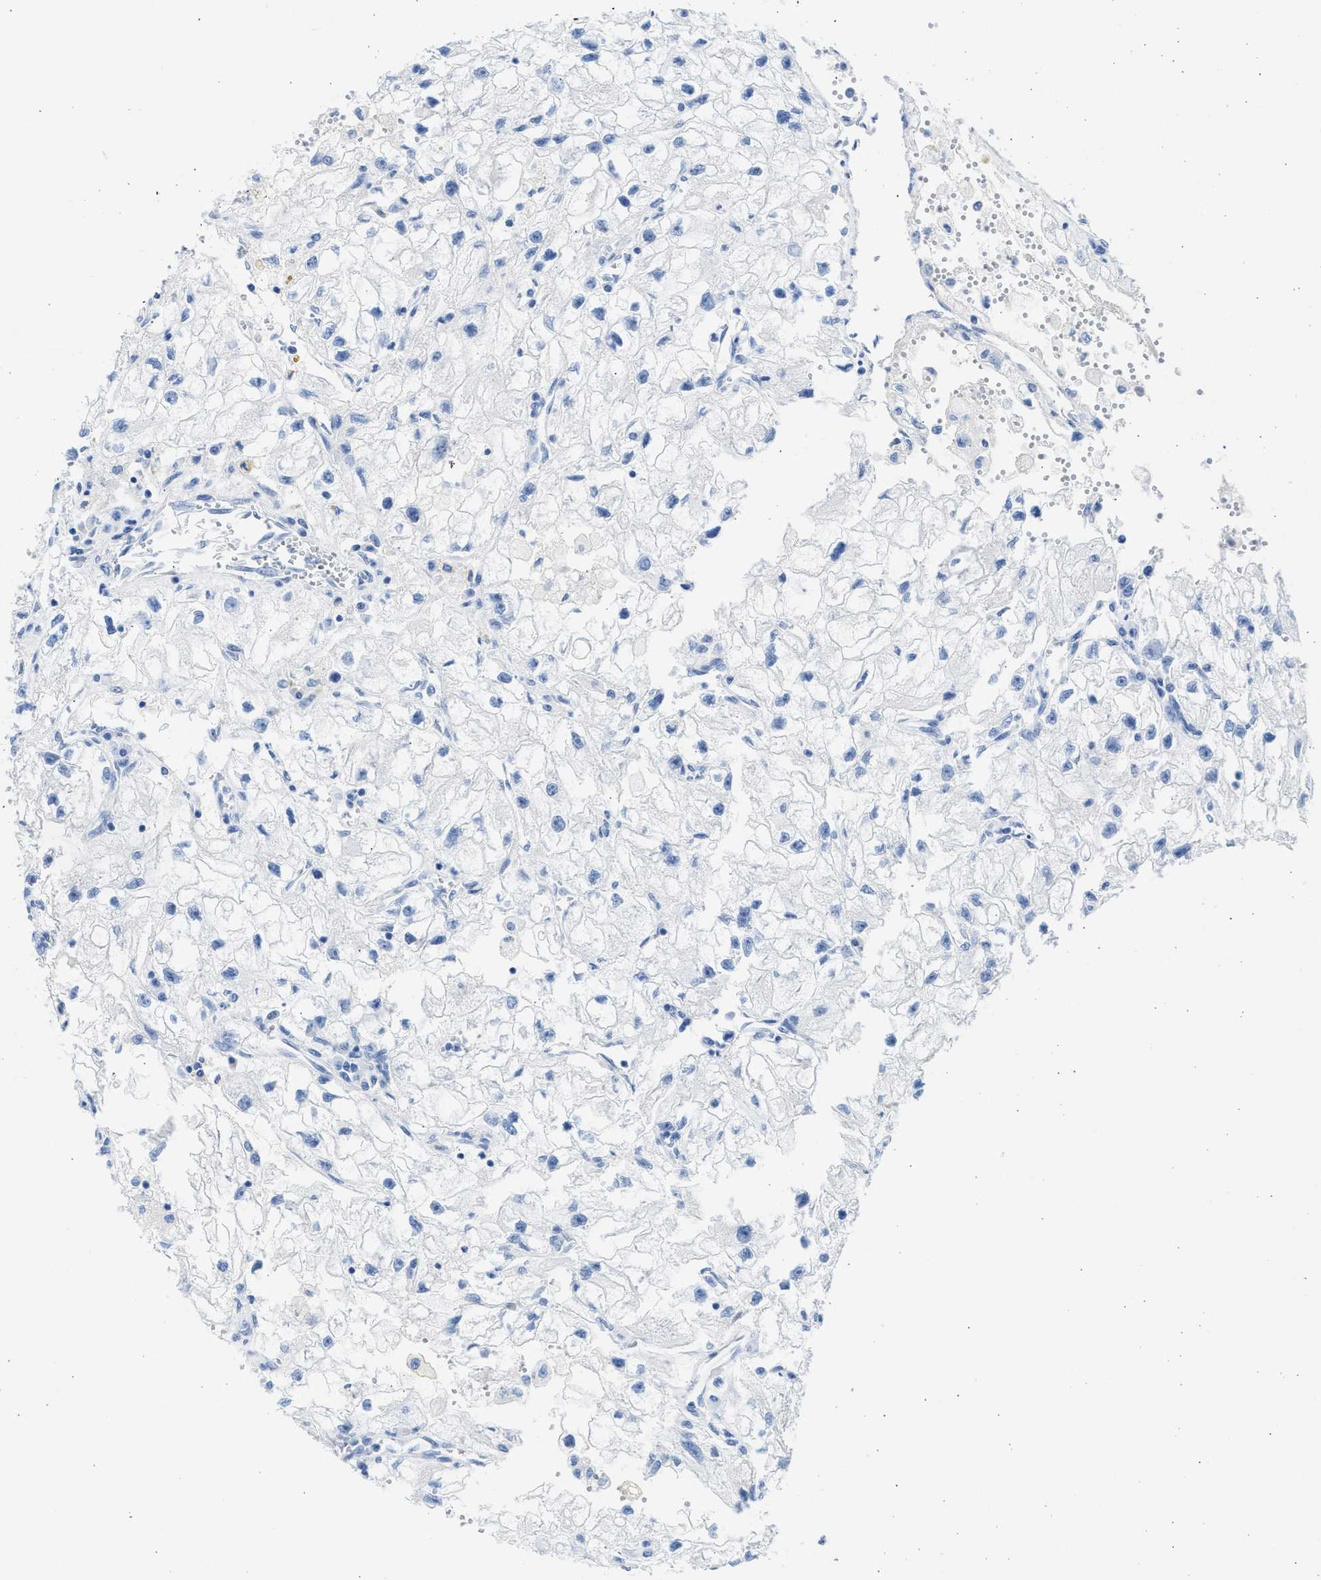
{"staining": {"intensity": "negative", "quantity": "none", "location": "none"}, "tissue": "renal cancer", "cell_type": "Tumor cells", "image_type": "cancer", "snomed": [{"axis": "morphology", "description": "Adenocarcinoma, NOS"}, {"axis": "topography", "description": "Kidney"}], "caption": "High power microscopy photomicrograph of an IHC photomicrograph of renal cancer (adenocarcinoma), revealing no significant expression in tumor cells.", "gene": "SPATA3", "patient": {"sex": "female", "age": 70}}